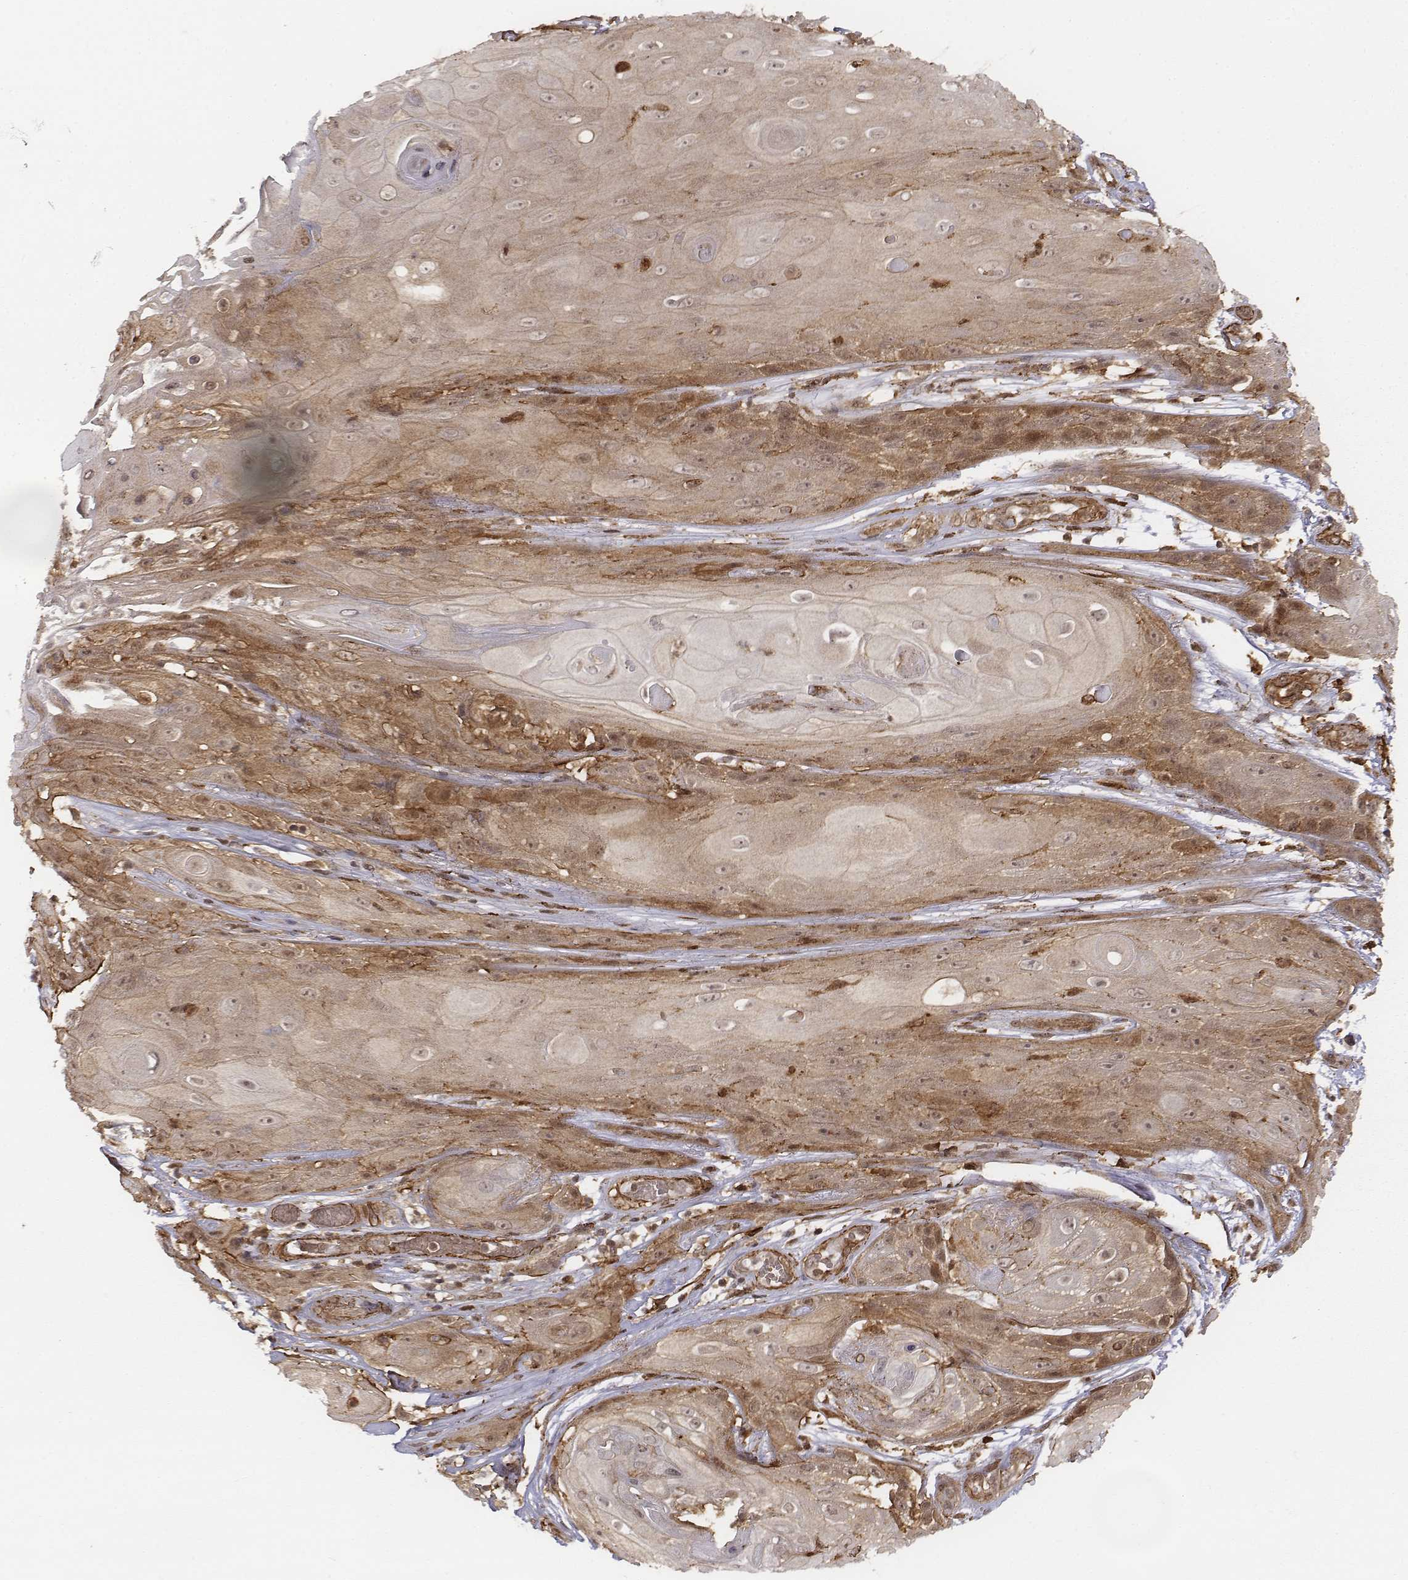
{"staining": {"intensity": "moderate", "quantity": ">75%", "location": "cytoplasmic/membranous,nuclear"}, "tissue": "skin cancer", "cell_type": "Tumor cells", "image_type": "cancer", "snomed": [{"axis": "morphology", "description": "Squamous cell carcinoma, NOS"}, {"axis": "topography", "description": "Skin"}], "caption": "About >75% of tumor cells in human skin squamous cell carcinoma demonstrate moderate cytoplasmic/membranous and nuclear protein expression as visualized by brown immunohistochemical staining.", "gene": "ZFYVE19", "patient": {"sex": "male", "age": 62}}